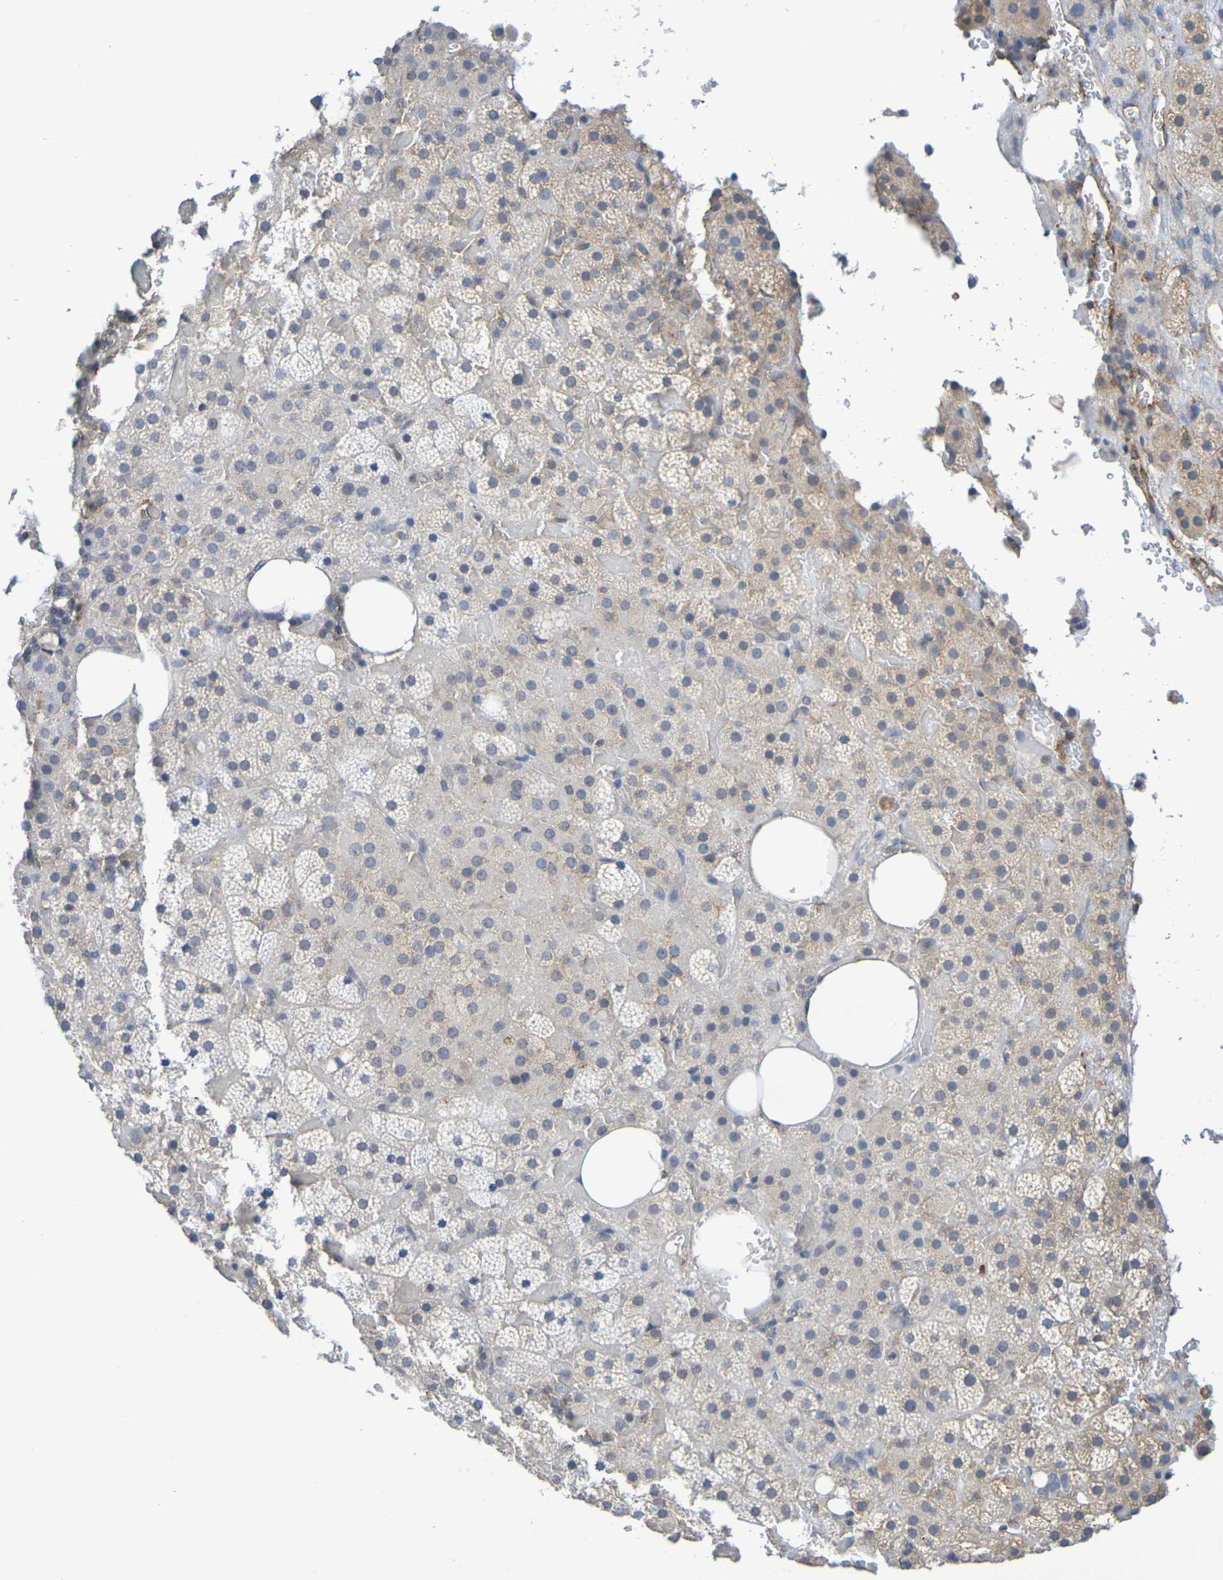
{"staining": {"intensity": "weak", "quantity": "<25%", "location": "cytoplasmic/membranous"}, "tissue": "adrenal gland", "cell_type": "Glandular cells", "image_type": "normal", "snomed": [{"axis": "morphology", "description": "Normal tissue, NOS"}, {"axis": "topography", "description": "Adrenal gland"}], "caption": "Photomicrograph shows no protein expression in glandular cells of benign adrenal gland.", "gene": "CHRNB1", "patient": {"sex": "female", "age": 59}}